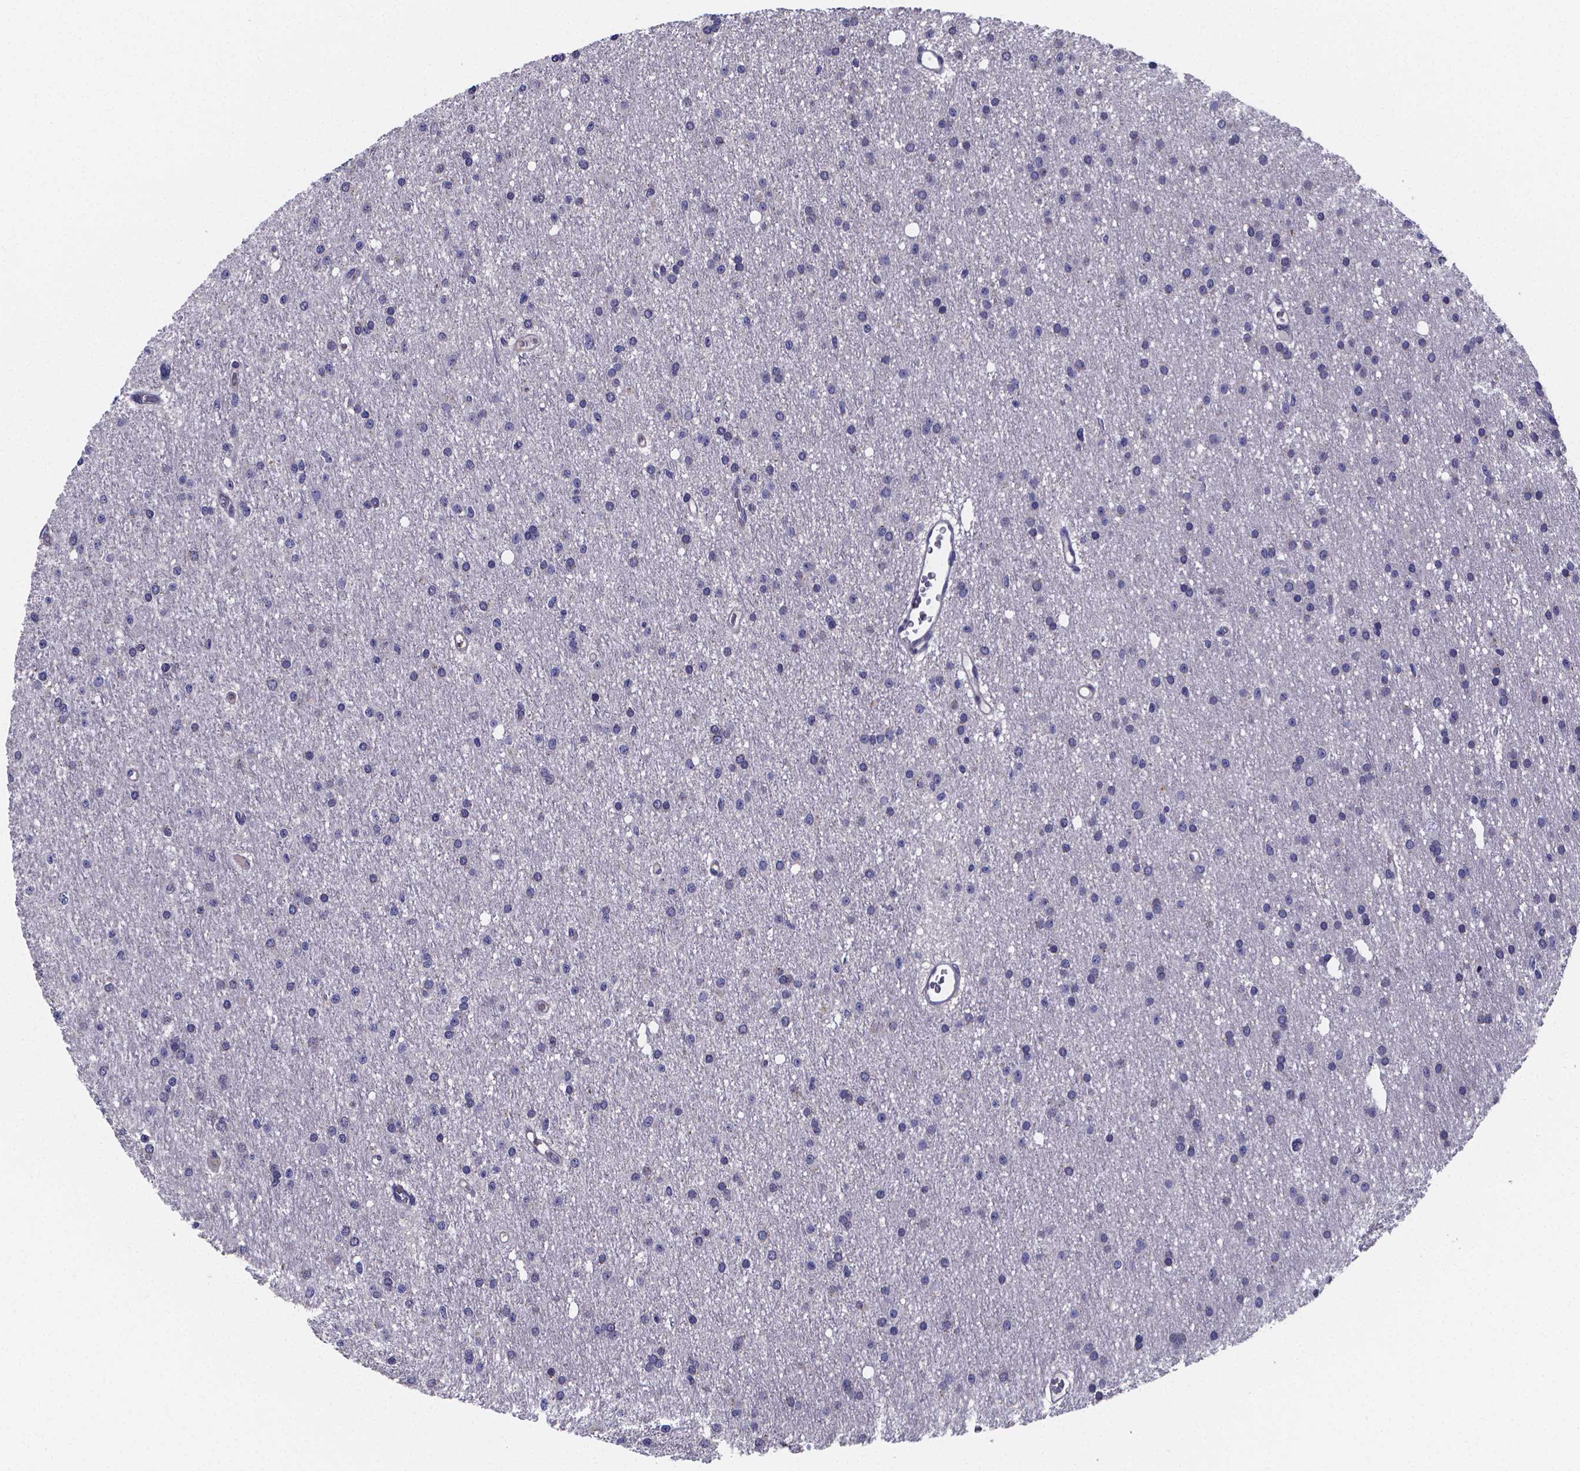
{"staining": {"intensity": "negative", "quantity": "none", "location": "none"}, "tissue": "glioma", "cell_type": "Tumor cells", "image_type": "cancer", "snomed": [{"axis": "morphology", "description": "Glioma, malignant, Low grade"}, {"axis": "topography", "description": "Brain"}], "caption": "Low-grade glioma (malignant) was stained to show a protein in brown. There is no significant expression in tumor cells.", "gene": "SFRP4", "patient": {"sex": "male", "age": 27}}